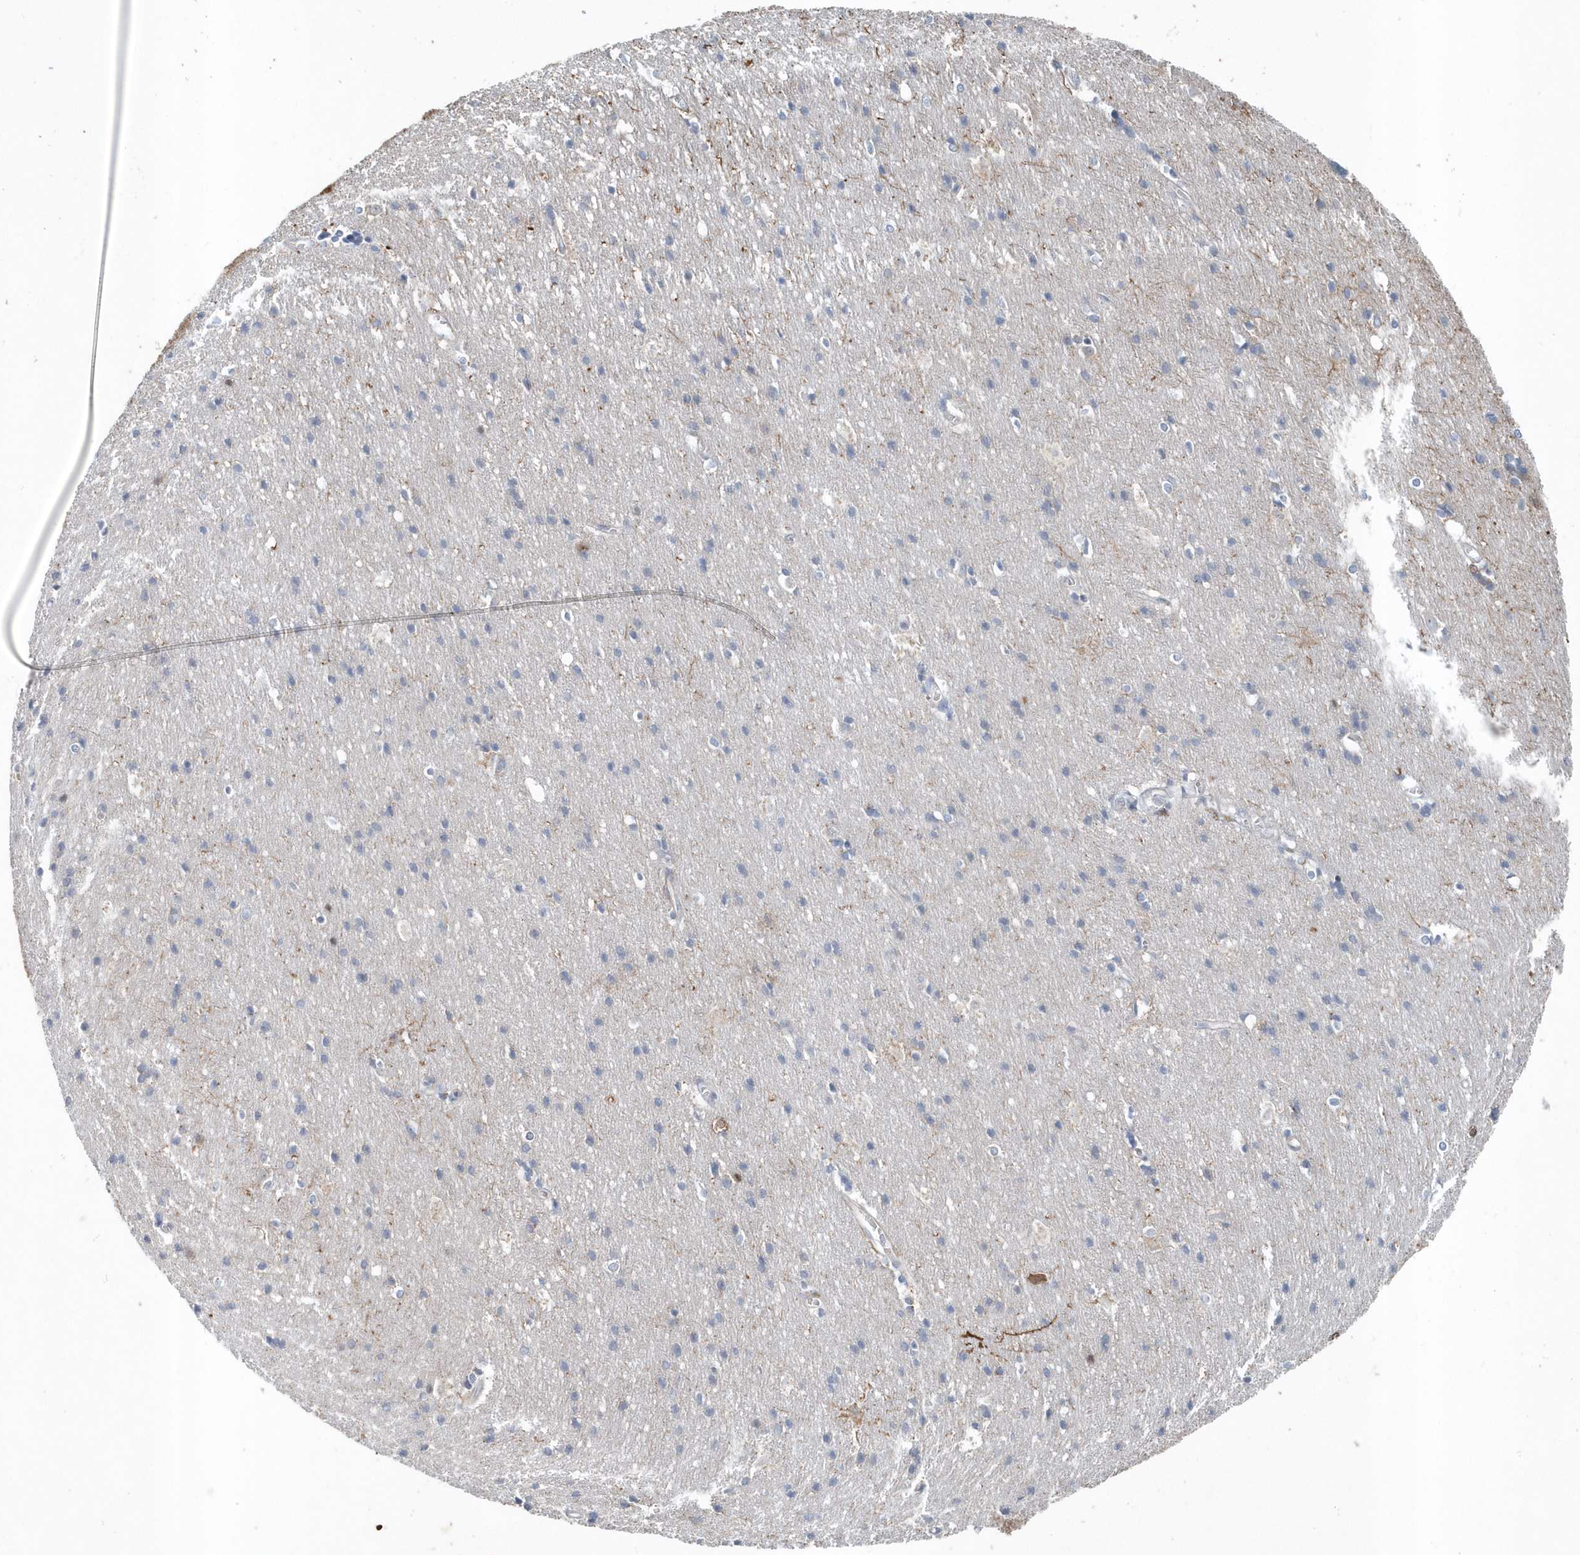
{"staining": {"intensity": "negative", "quantity": "none", "location": "none"}, "tissue": "cerebral cortex", "cell_type": "Endothelial cells", "image_type": "normal", "snomed": [{"axis": "morphology", "description": "Normal tissue, NOS"}, {"axis": "topography", "description": "Cerebral cortex"}], "caption": "Immunohistochemistry of normal cerebral cortex displays no expression in endothelial cells.", "gene": "MCC", "patient": {"sex": "male", "age": 54}}